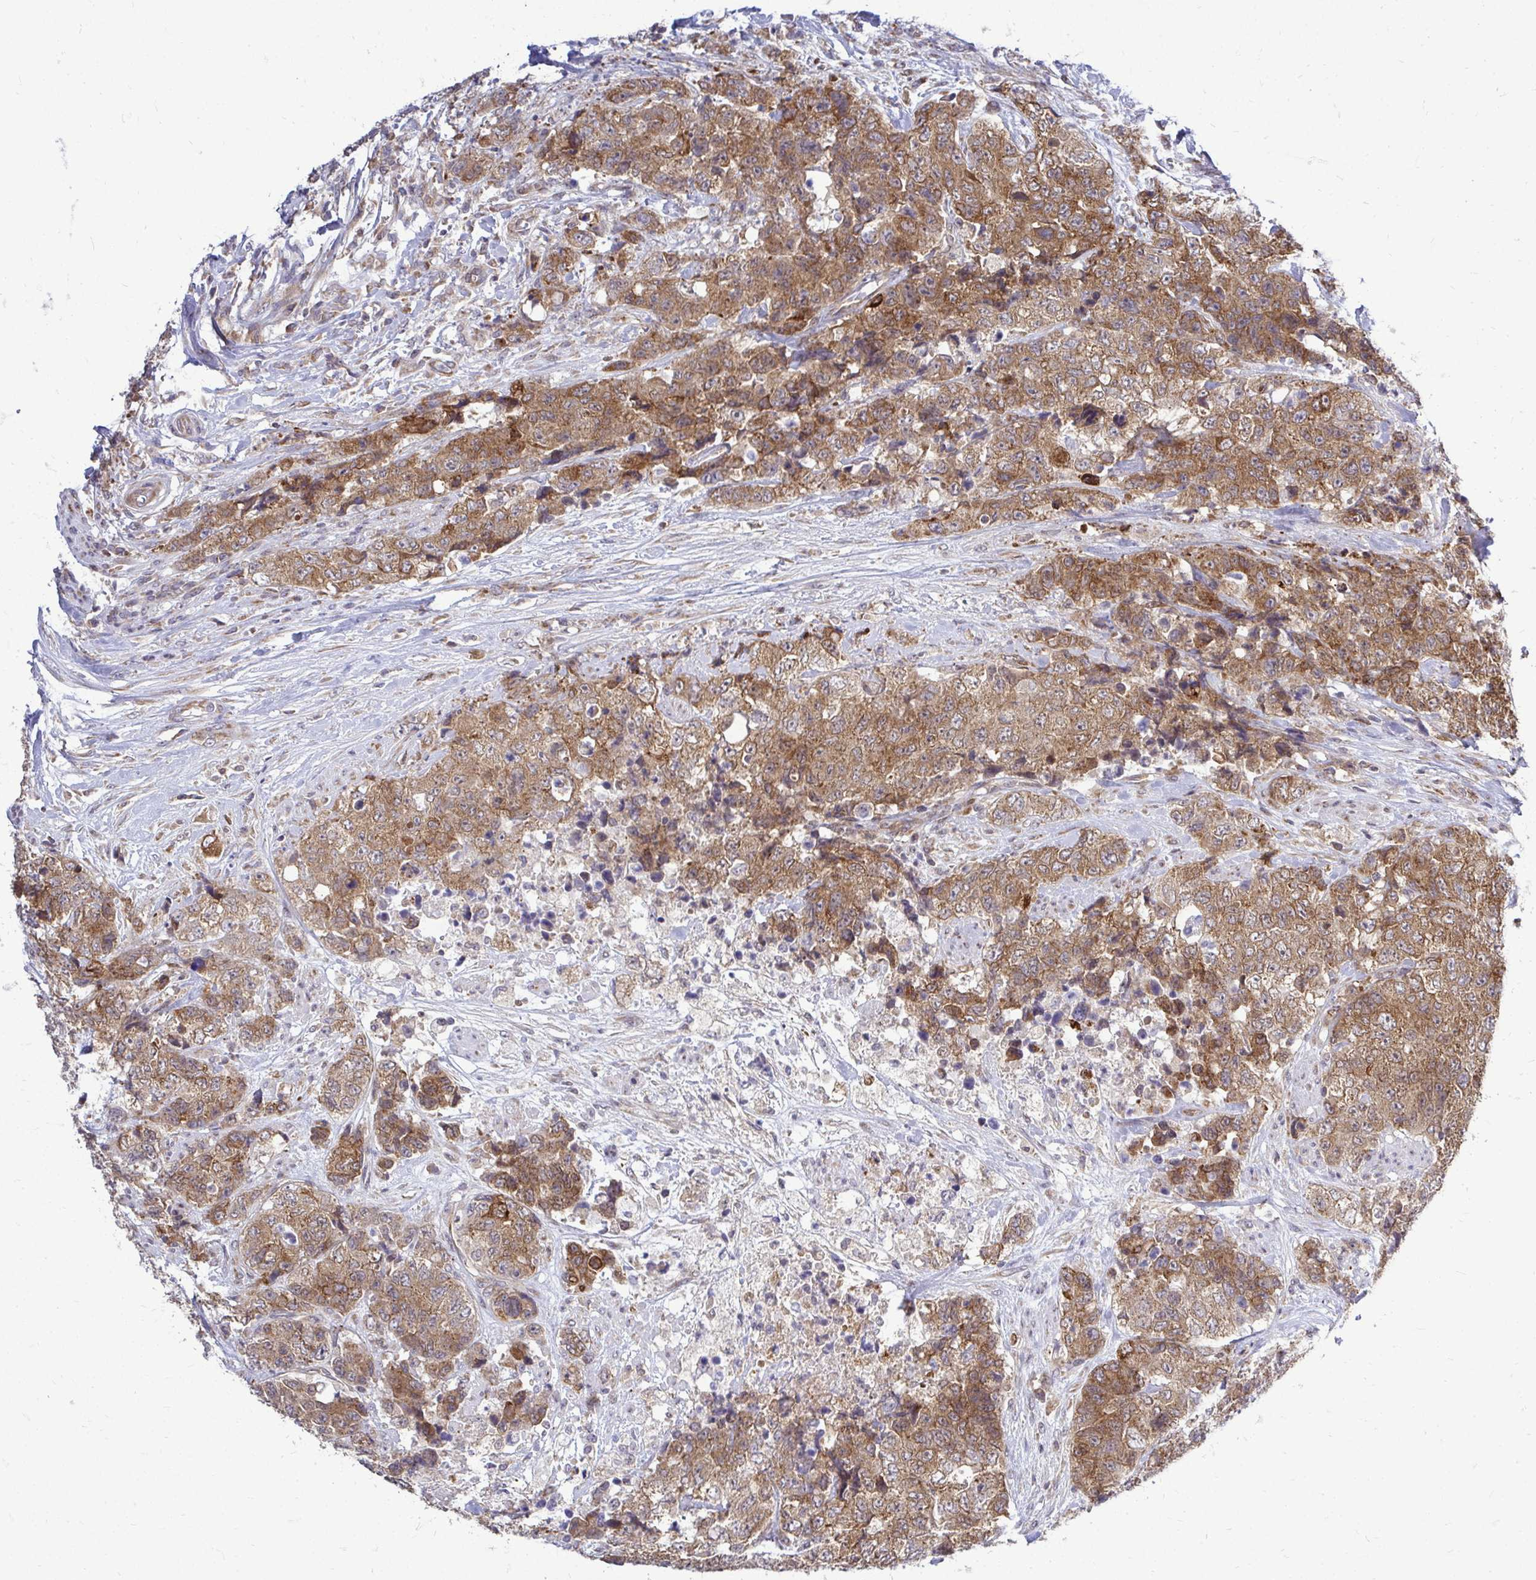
{"staining": {"intensity": "moderate", "quantity": ">75%", "location": "cytoplasmic/membranous"}, "tissue": "urothelial cancer", "cell_type": "Tumor cells", "image_type": "cancer", "snomed": [{"axis": "morphology", "description": "Urothelial carcinoma, High grade"}, {"axis": "topography", "description": "Urinary bladder"}], "caption": "Brown immunohistochemical staining in urothelial cancer exhibits moderate cytoplasmic/membranous expression in approximately >75% of tumor cells.", "gene": "FMR1", "patient": {"sex": "female", "age": 78}}